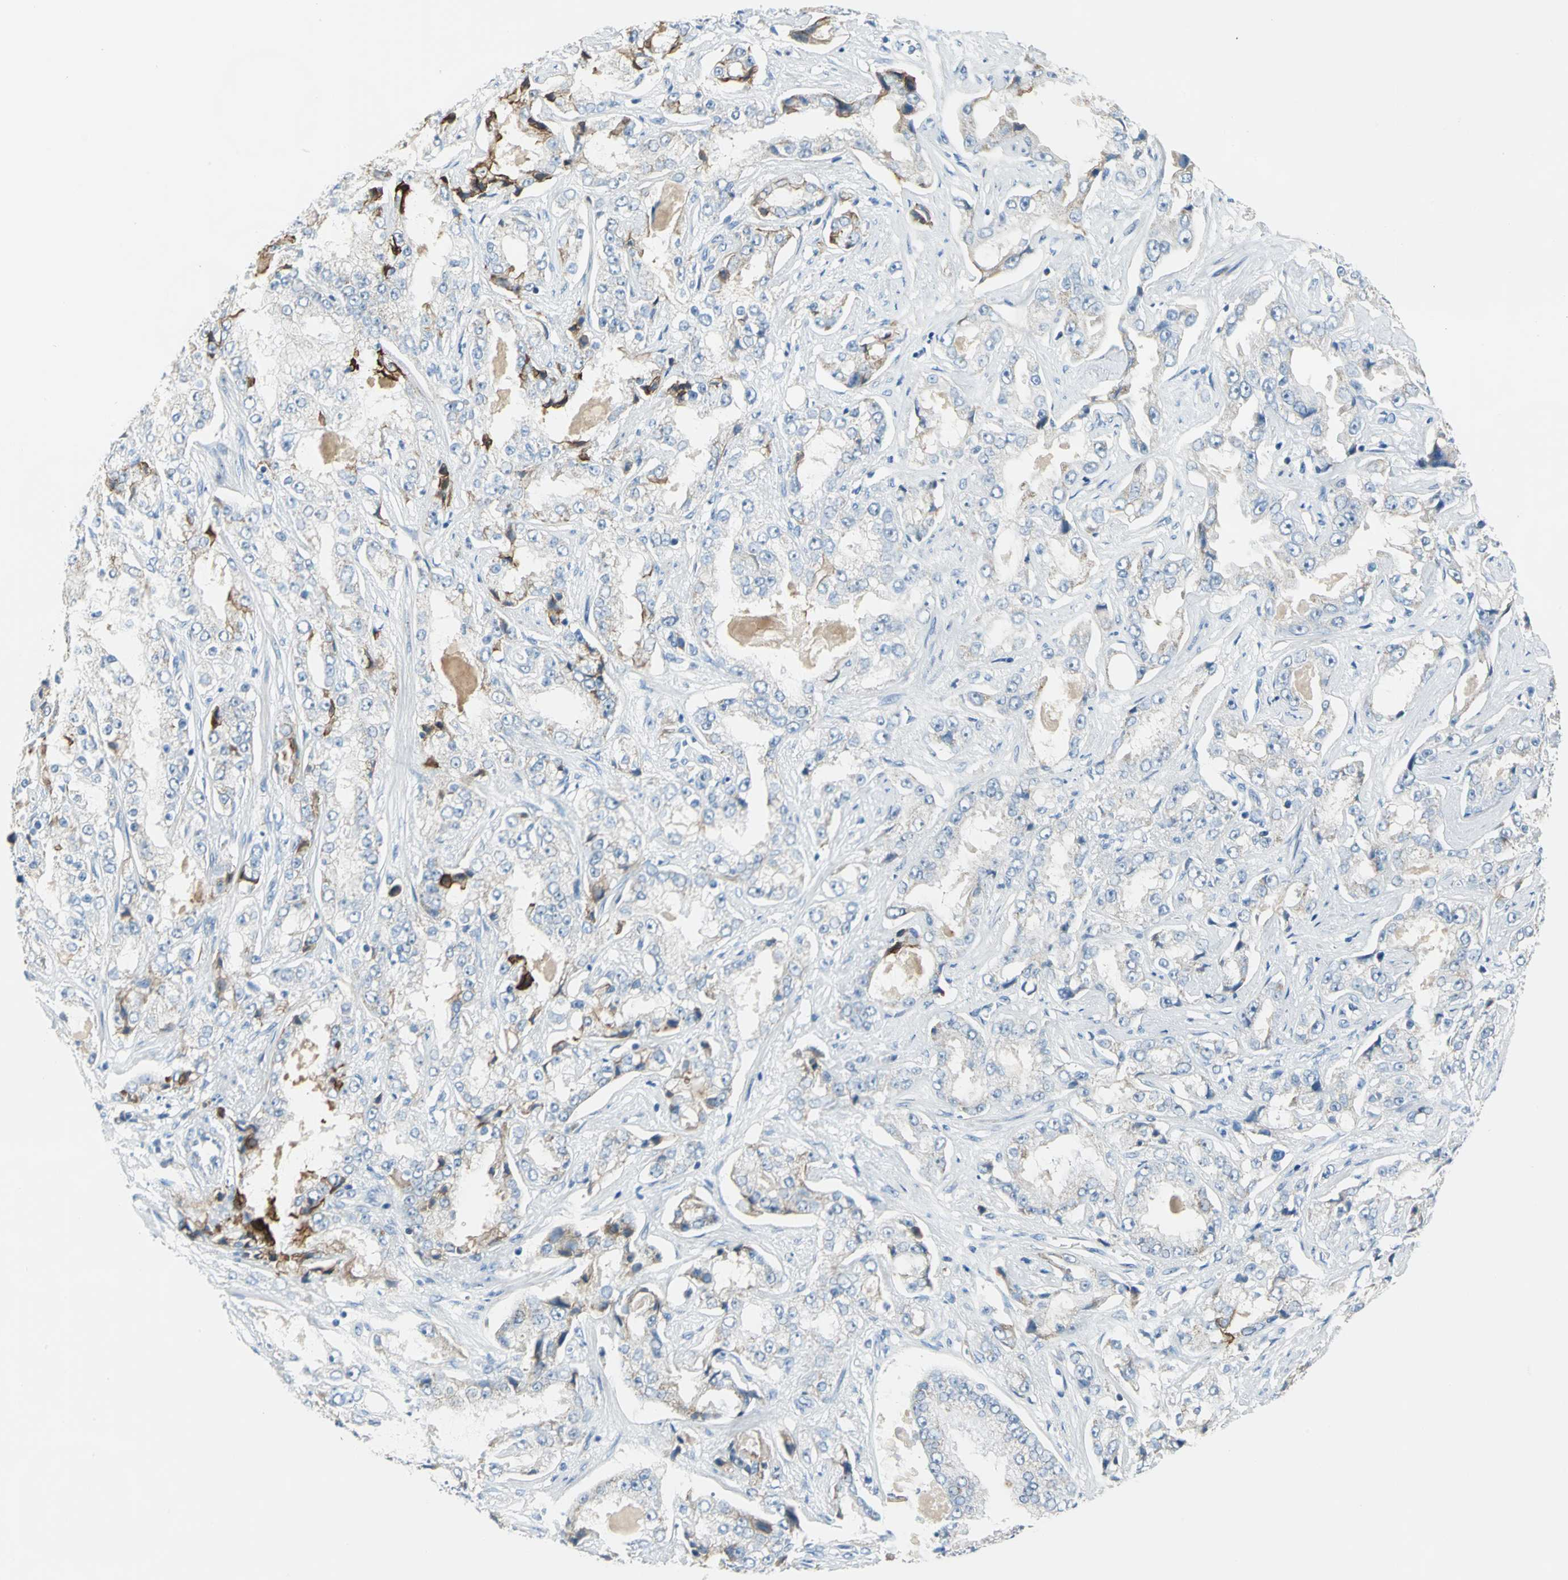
{"staining": {"intensity": "weak", "quantity": "25%-75%", "location": "cytoplasmic/membranous"}, "tissue": "prostate cancer", "cell_type": "Tumor cells", "image_type": "cancer", "snomed": [{"axis": "morphology", "description": "Adenocarcinoma, High grade"}, {"axis": "topography", "description": "Prostate"}], "caption": "Human prostate cancer stained with a protein marker exhibits weak staining in tumor cells.", "gene": "MUC4", "patient": {"sex": "male", "age": 73}}